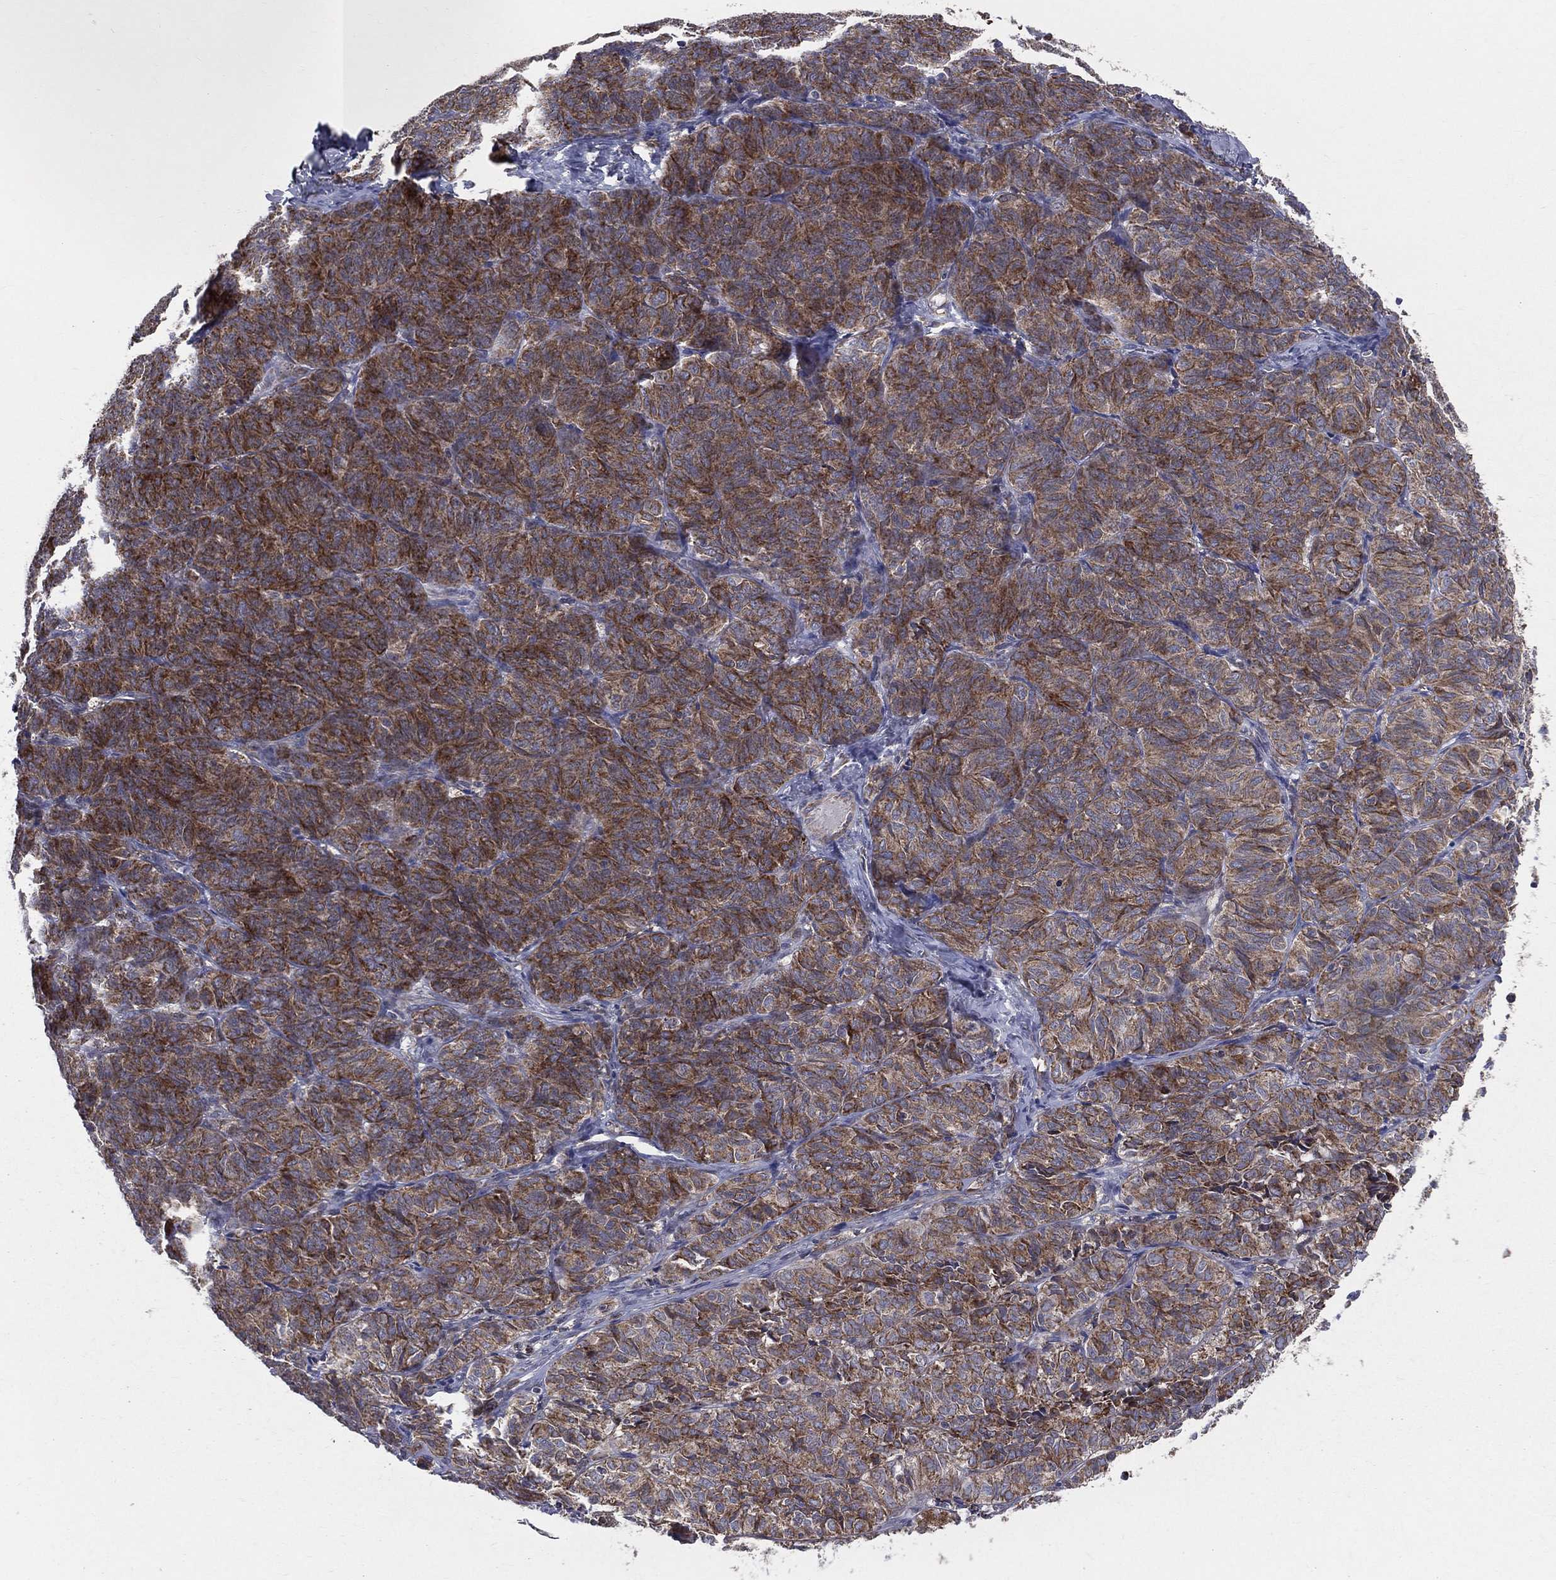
{"staining": {"intensity": "moderate", "quantity": ">75%", "location": "cytoplasmic/membranous"}, "tissue": "ovarian cancer", "cell_type": "Tumor cells", "image_type": "cancer", "snomed": [{"axis": "morphology", "description": "Carcinoma, endometroid"}, {"axis": "topography", "description": "Ovary"}], "caption": "This is a histology image of immunohistochemistry staining of ovarian cancer, which shows moderate staining in the cytoplasmic/membranous of tumor cells.", "gene": "MIX23", "patient": {"sex": "female", "age": 80}}